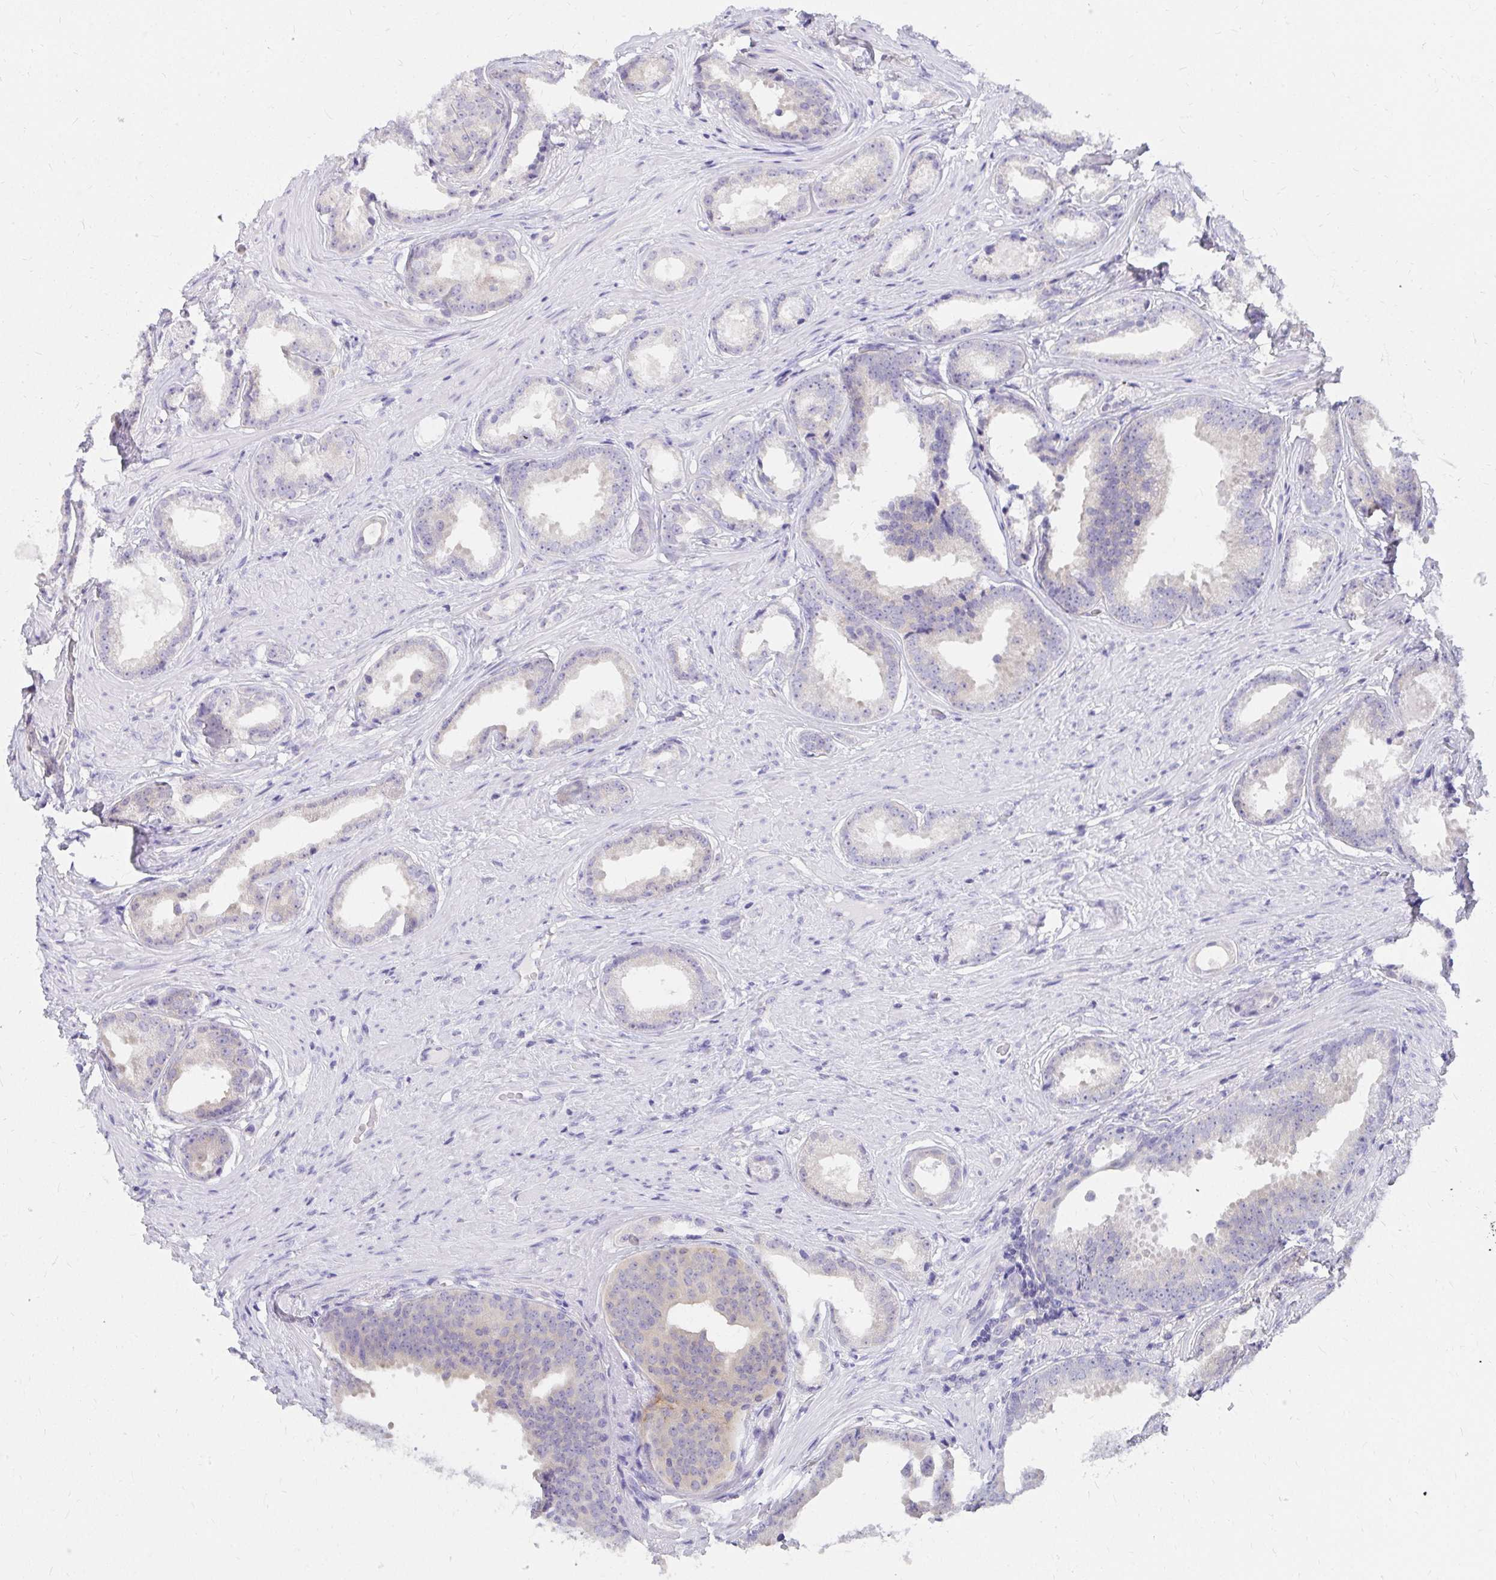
{"staining": {"intensity": "negative", "quantity": "none", "location": "none"}, "tissue": "prostate cancer", "cell_type": "Tumor cells", "image_type": "cancer", "snomed": [{"axis": "morphology", "description": "Adenocarcinoma, Low grade"}, {"axis": "topography", "description": "Prostate"}], "caption": "Immunohistochemistry (IHC) photomicrograph of neoplastic tissue: prostate cancer (low-grade adenocarcinoma) stained with DAB displays no significant protein positivity in tumor cells. (Stains: DAB (3,3'-diaminobenzidine) IHC with hematoxylin counter stain, Microscopy: brightfield microscopy at high magnification).", "gene": "C19orf81", "patient": {"sex": "male", "age": 65}}